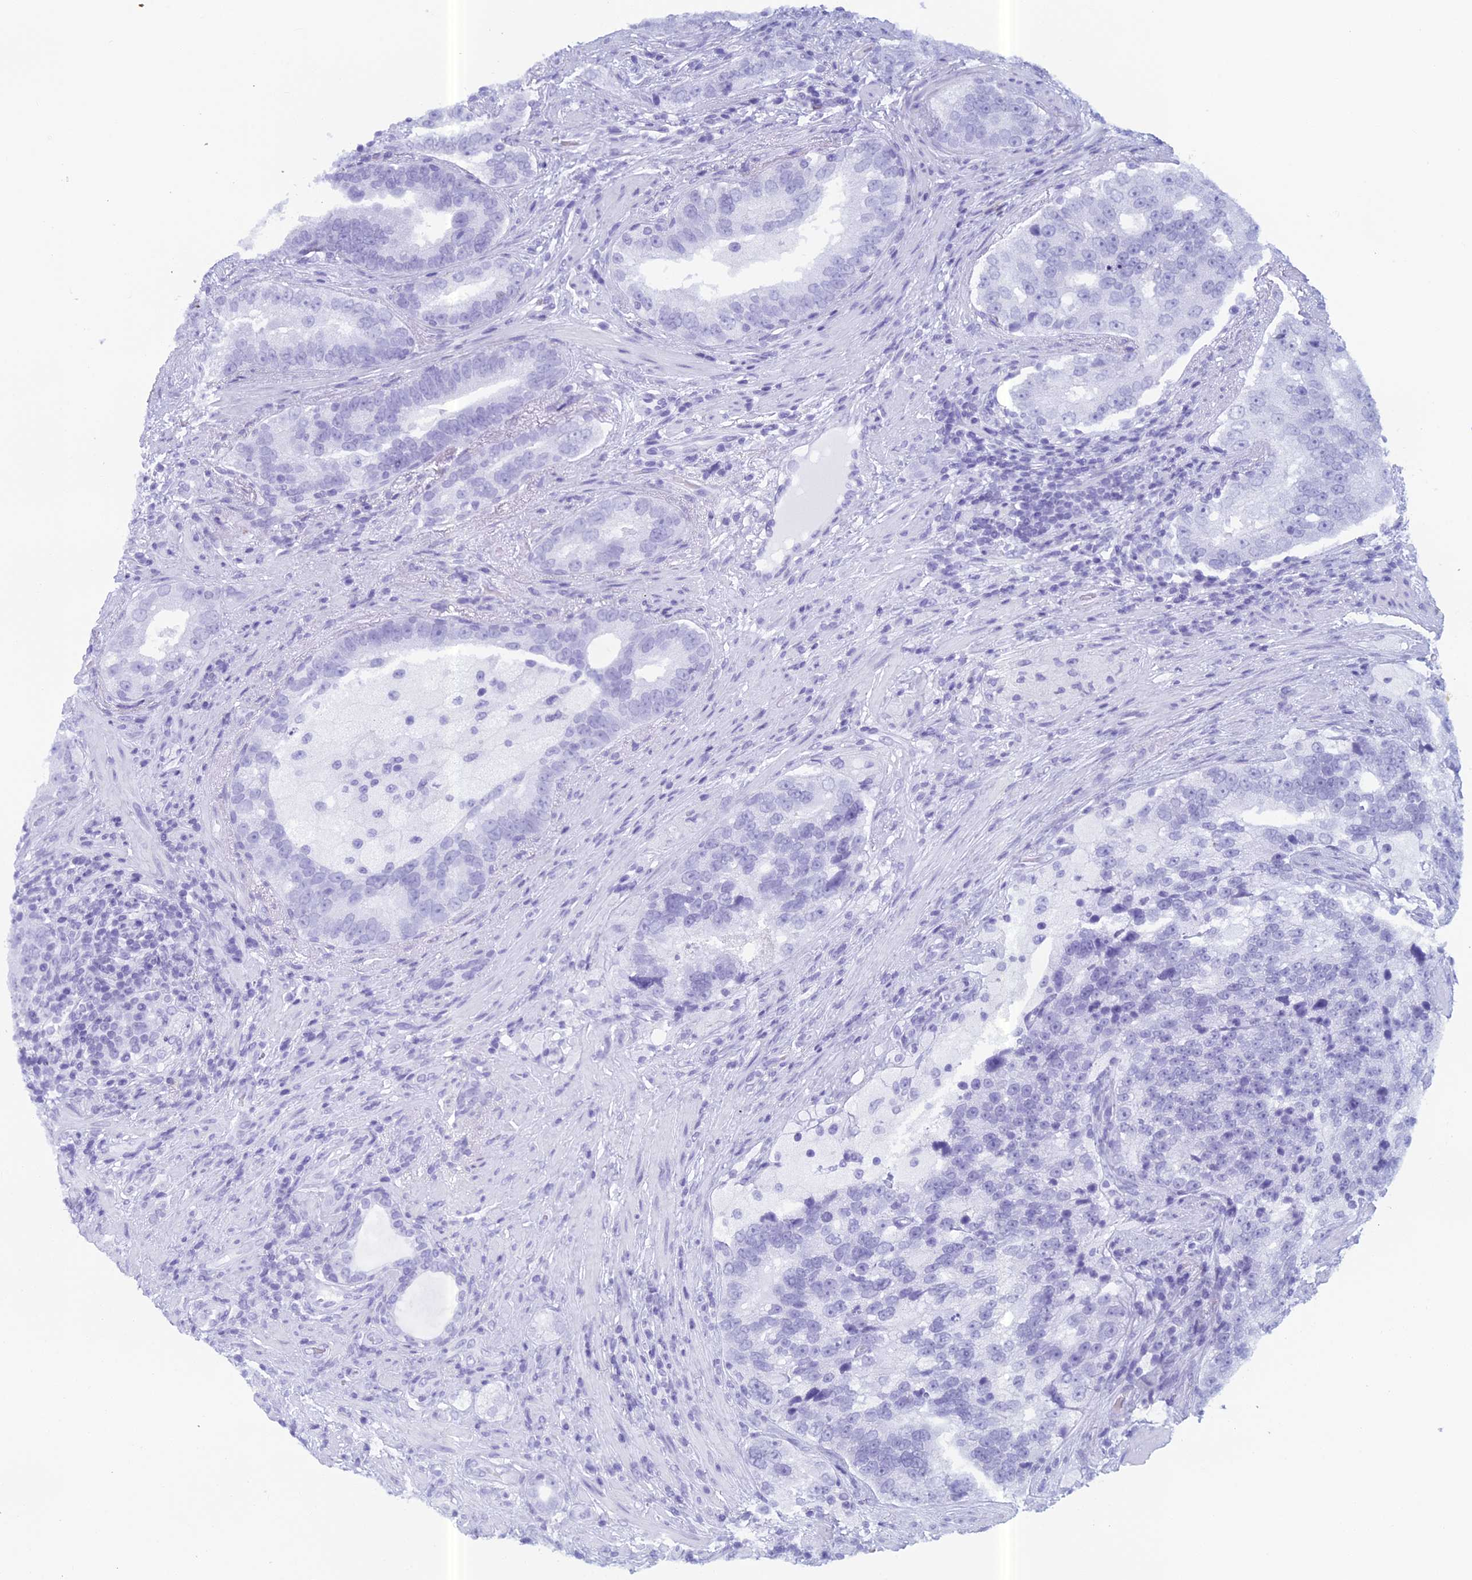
{"staining": {"intensity": "negative", "quantity": "none", "location": "none"}, "tissue": "prostate cancer", "cell_type": "Tumor cells", "image_type": "cancer", "snomed": [{"axis": "morphology", "description": "Adenocarcinoma, High grade"}, {"axis": "topography", "description": "Prostate"}], "caption": "This is a histopathology image of immunohistochemistry (IHC) staining of high-grade adenocarcinoma (prostate), which shows no positivity in tumor cells.", "gene": "RGS17", "patient": {"sex": "male", "age": 70}}